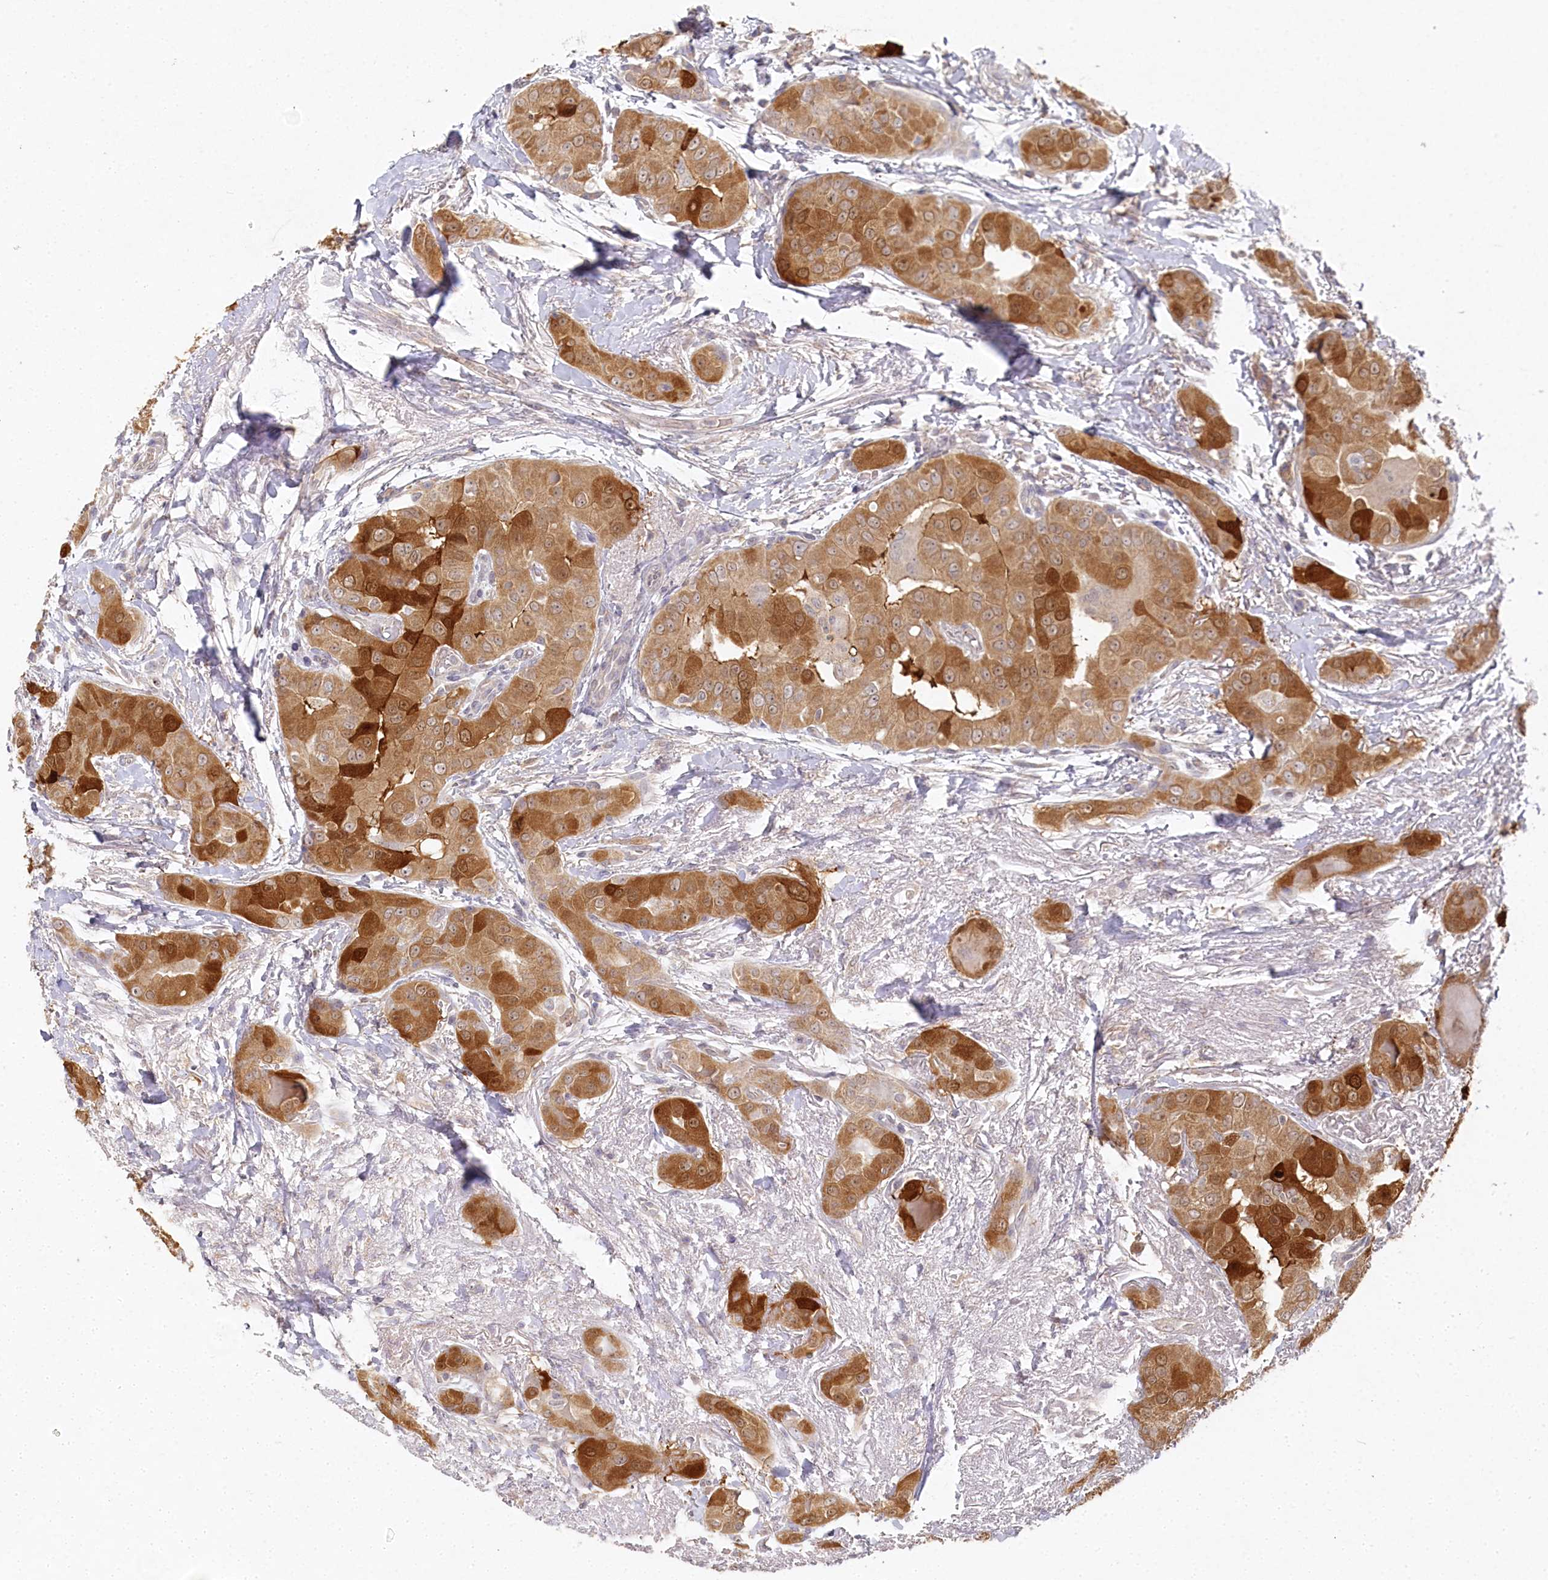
{"staining": {"intensity": "moderate", "quantity": ">75%", "location": "cytoplasmic/membranous"}, "tissue": "thyroid cancer", "cell_type": "Tumor cells", "image_type": "cancer", "snomed": [{"axis": "morphology", "description": "Papillary adenocarcinoma, NOS"}, {"axis": "topography", "description": "Thyroid gland"}], "caption": "Protein staining of thyroid cancer (papillary adenocarcinoma) tissue displays moderate cytoplasmic/membranous expression in approximately >75% of tumor cells.", "gene": "AAMDC", "patient": {"sex": "male", "age": 33}}